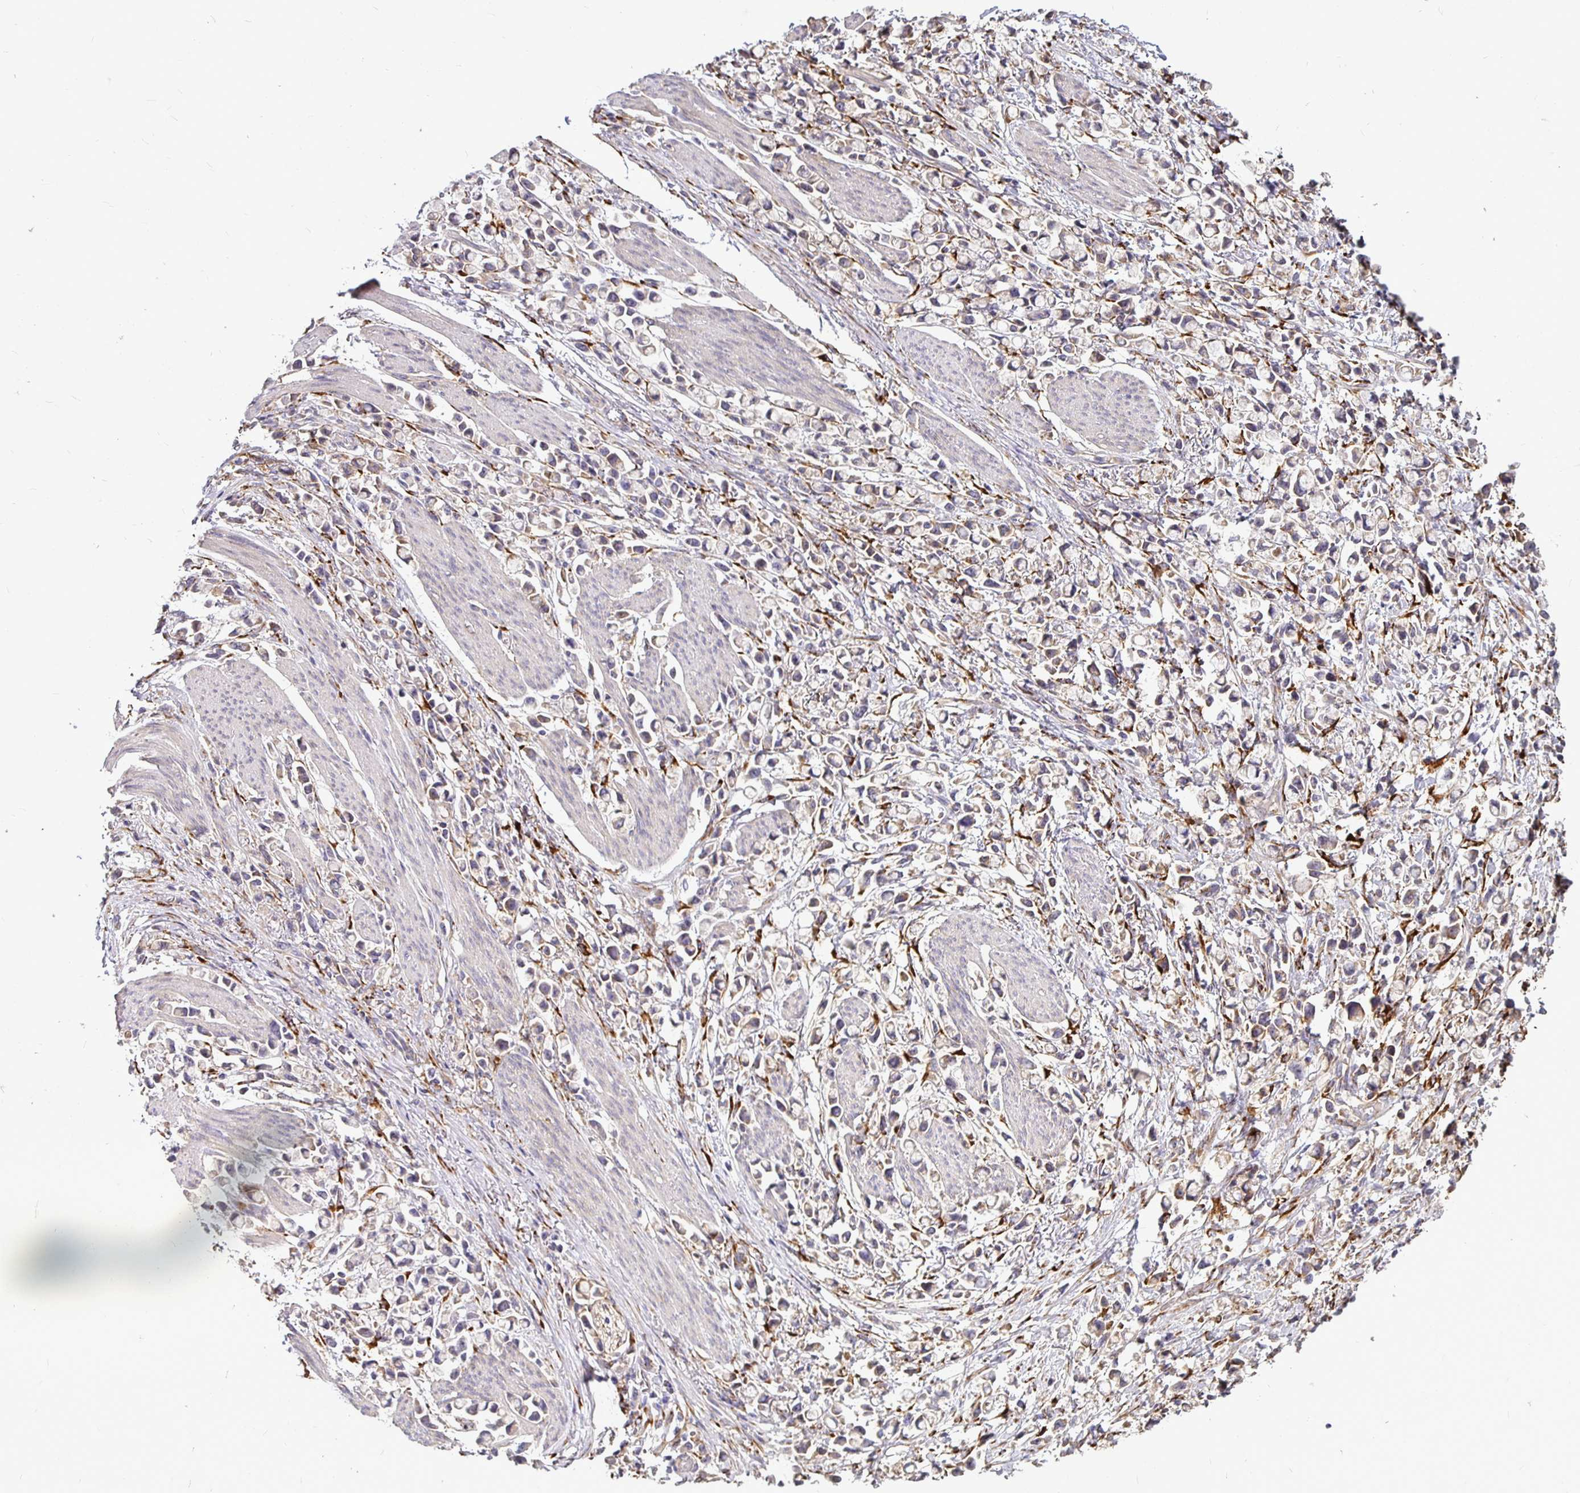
{"staining": {"intensity": "negative", "quantity": "none", "location": "none"}, "tissue": "stomach cancer", "cell_type": "Tumor cells", "image_type": "cancer", "snomed": [{"axis": "morphology", "description": "Adenocarcinoma, NOS"}, {"axis": "topography", "description": "Stomach"}], "caption": "IHC of stomach cancer displays no positivity in tumor cells. (DAB (3,3'-diaminobenzidine) immunohistochemistry, high magnification).", "gene": "P4HA2", "patient": {"sex": "female", "age": 81}}